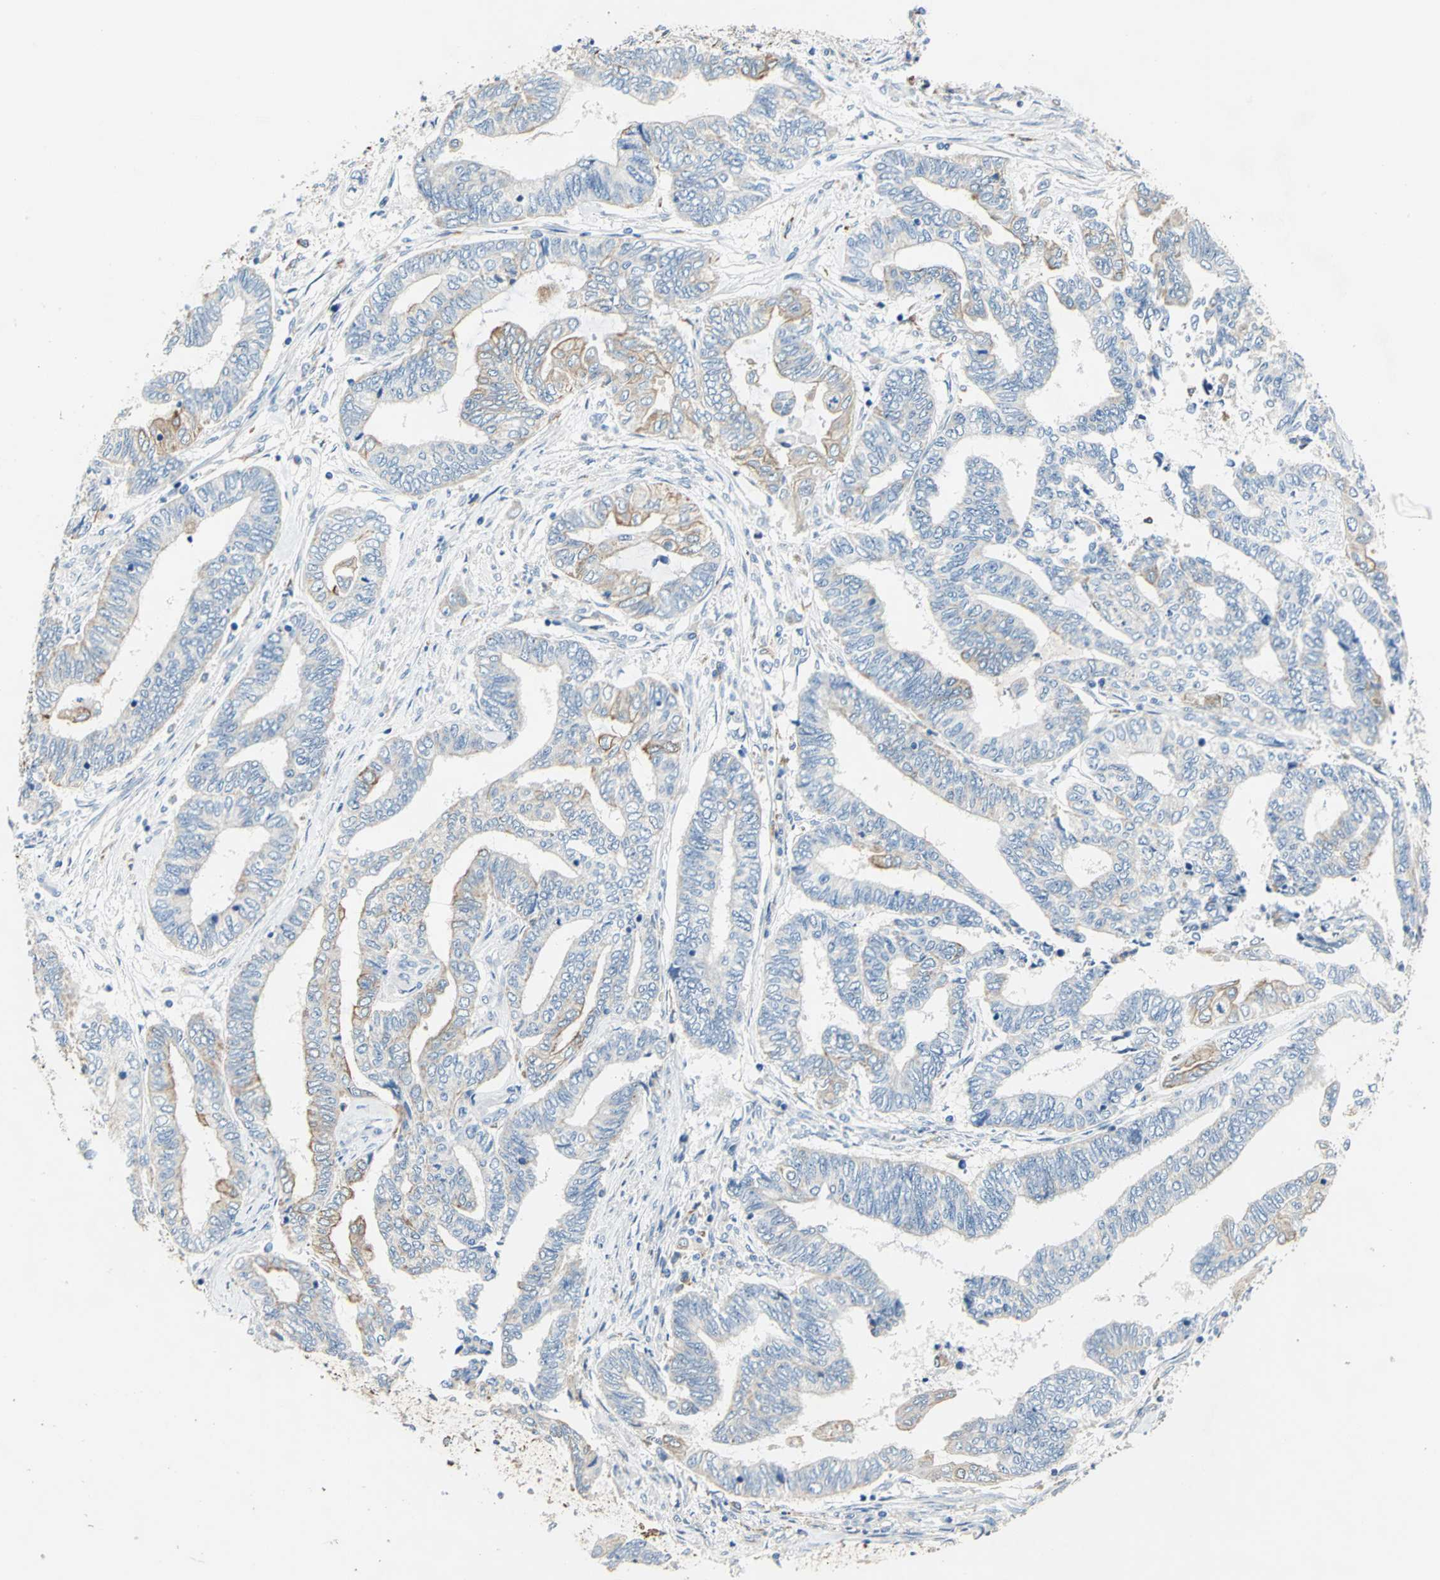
{"staining": {"intensity": "weak", "quantity": "25%-75%", "location": "cytoplasmic/membranous"}, "tissue": "endometrial cancer", "cell_type": "Tumor cells", "image_type": "cancer", "snomed": [{"axis": "morphology", "description": "Adenocarcinoma, NOS"}, {"axis": "topography", "description": "Uterus"}, {"axis": "topography", "description": "Endometrium"}], "caption": "Protein staining of endometrial cancer (adenocarcinoma) tissue displays weak cytoplasmic/membranous expression in about 25%-75% of tumor cells. (DAB (3,3'-diaminobenzidine) IHC, brown staining for protein, blue staining for nuclei).", "gene": "RASD2", "patient": {"sex": "female", "age": 70}}